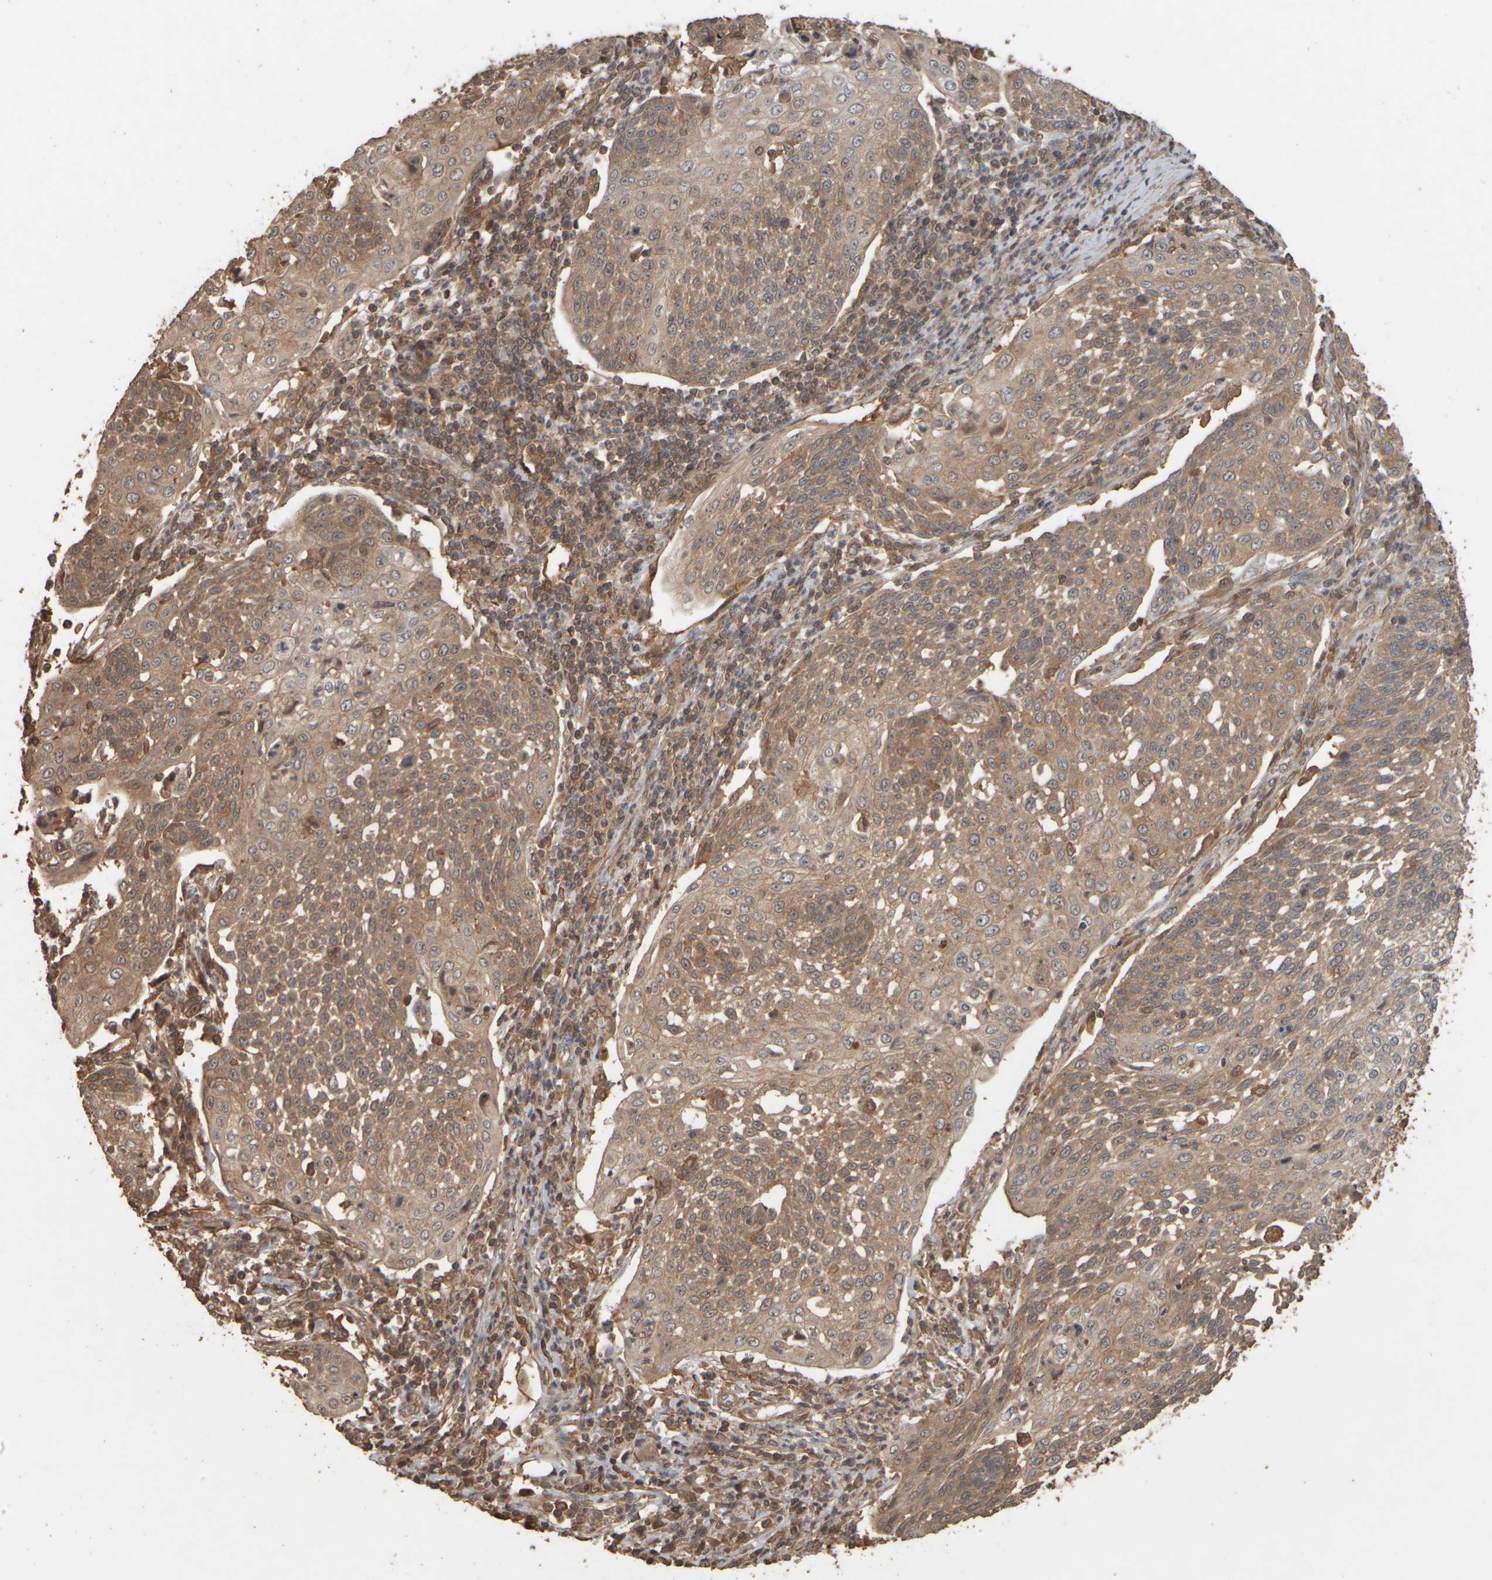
{"staining": {"intensity": "moderate", "quantity": ">75%", "location": "cytoplasmic/membranous,nuclear"}, "tissue": "cervical cancer", "cell_type": "Tumor cells", "image_type": "cancer", "snomed": [{"axis": "morphology", "description": "Squamous cell carcinoma, NOS"}, {"axis": "topography", "description": "Cervix"}], "caption": "An image of human squamous cell carcinoma (cervical) stained for a protein shows moderate cytoplasmic/membranous and nuclear brown staining in tumor cells.", "gene": "SPHK1", "patient": {"sex": "female", "age": 34}}